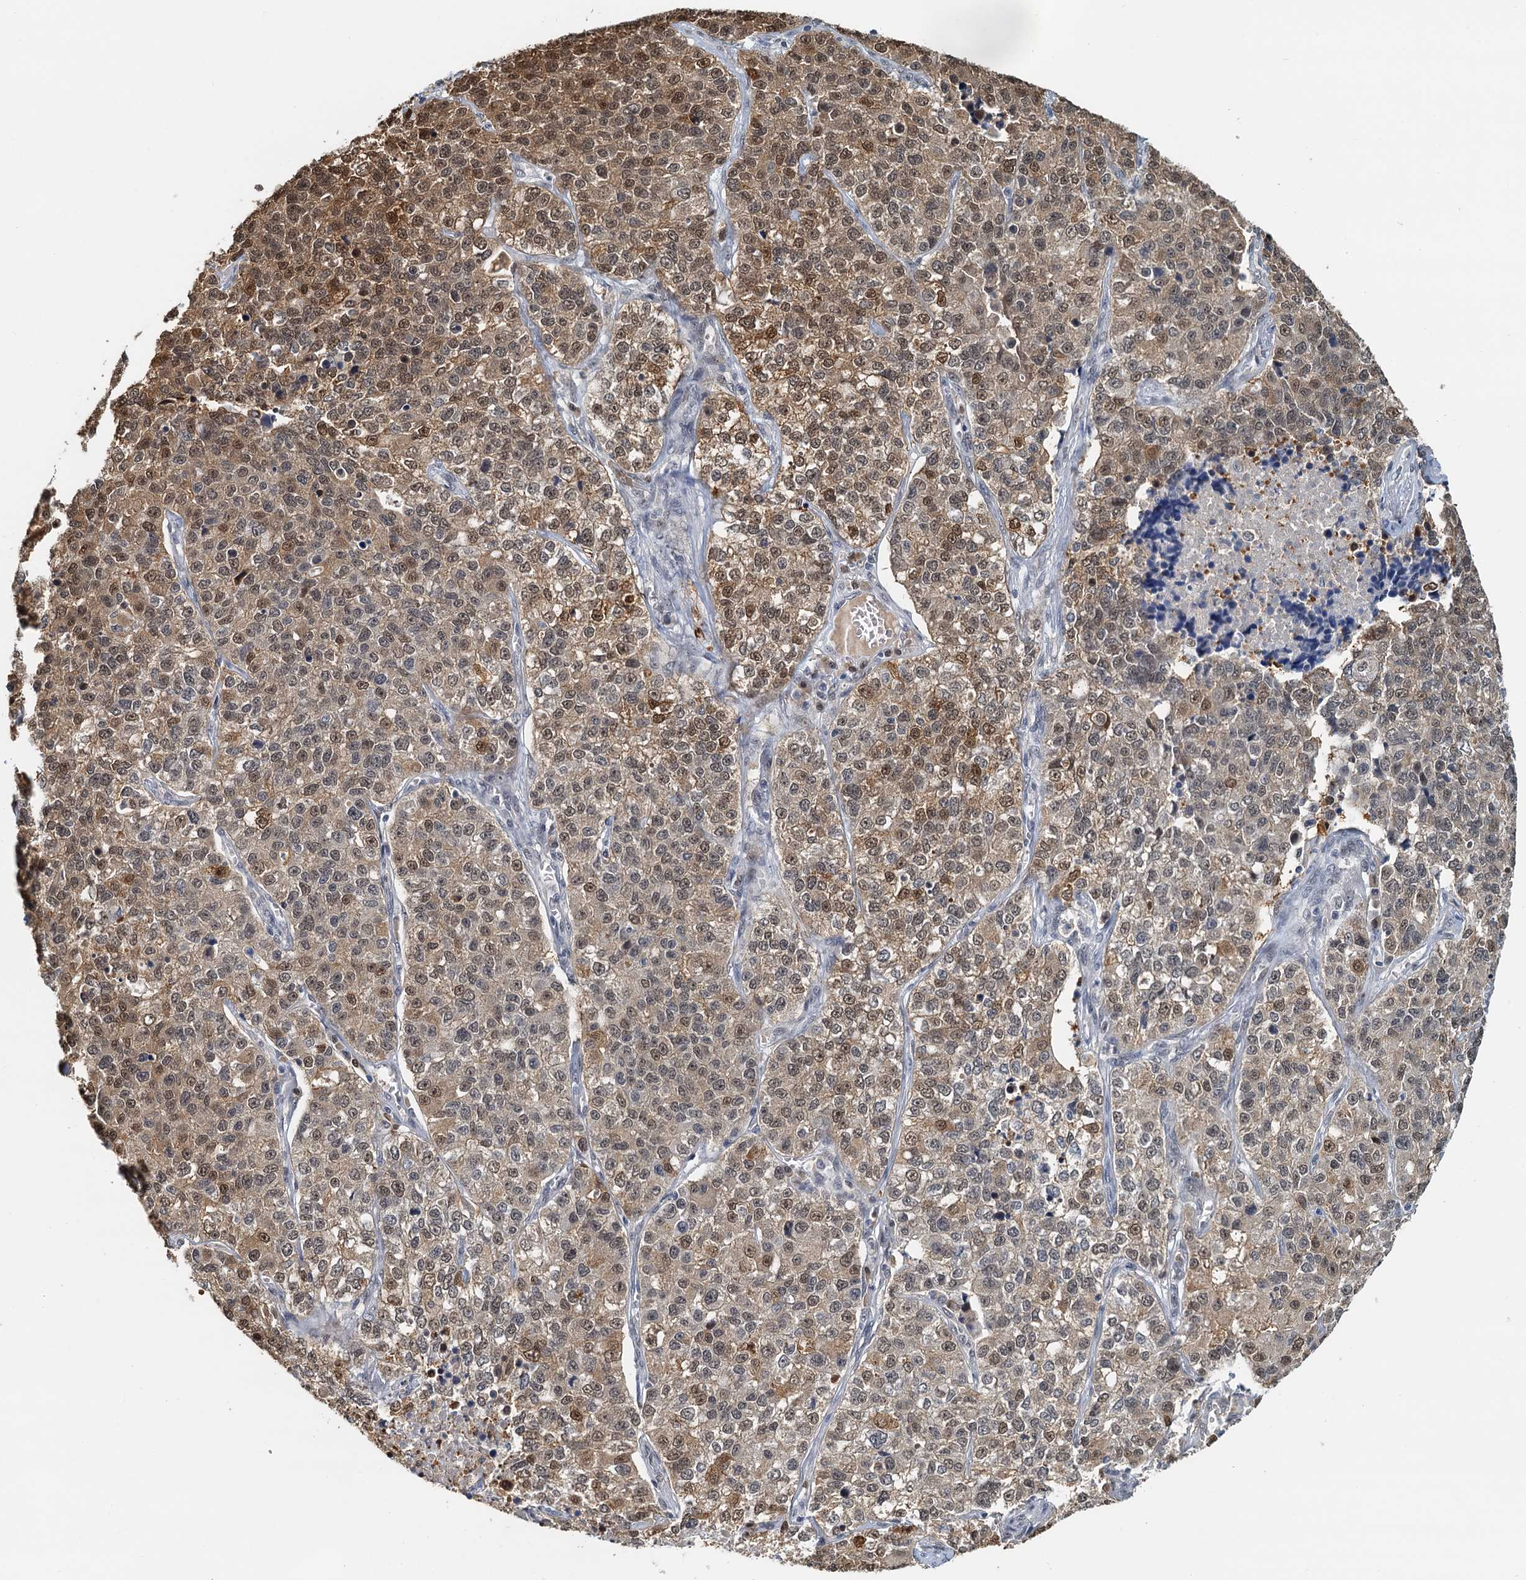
{"staining": {"intensity": "moderate", "quantity": "25%-75%", "location": "cytoplasmic/membranous,nuclear"}, "tissue": "lung cancer", "cell_type": "Tumor cells", "image_type": "cancer", "snomed": [{"axis": "morphology", "description": "Adenocarcinoma, NOS"}, {"axis": "topography", "description": "Lung"}], "caption": "Protein staining of adenocarcinoma (lung) tissue shows moderate cytoplasmic/membranous and nuclear expression in approximately 25%-75% of tumor cells.", "gene": "SPINDOC", "patient": {"sex": "male", "age": 49}}